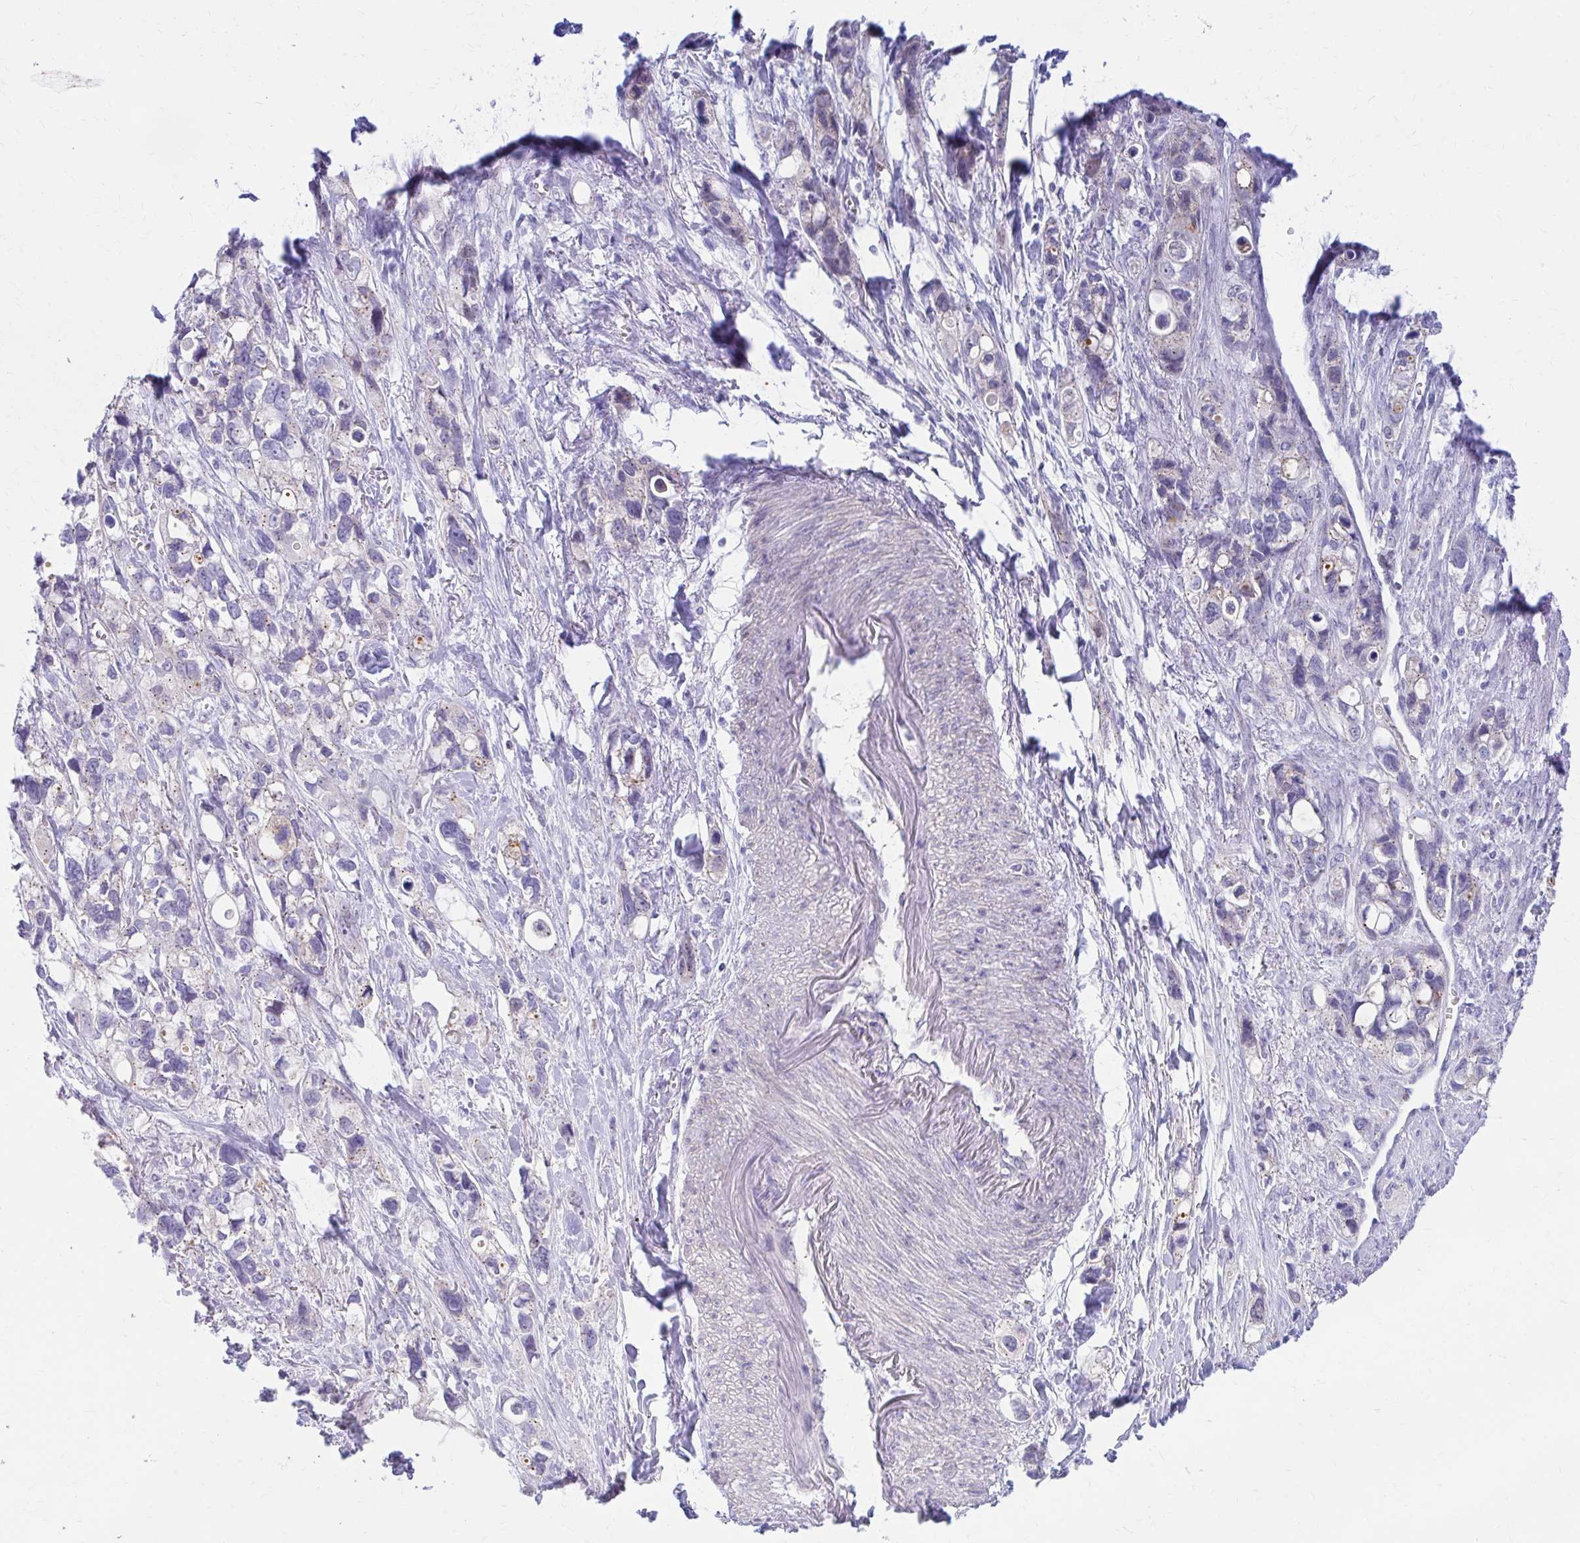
{"staining": {"intensity": "moderate", "quantity": "<25%", "location": "cytoplasmic/membranous"}, "tissue": "stomach cancer", "cell_type": "Tumor cells", "image_type": "cancer", "snomed": [{"axis": "morphology", "description": "Adenocarcinoma, NOS"}, {"axis": "topography", "description": "Stomach, upper"}], "caption": "A brown stain labels moderate cytoplasmic/membranous staining of a protein in stomach cancer tumor cells.", "gene": "RADIL", "patient": {"sex": "female", "age": 81}}